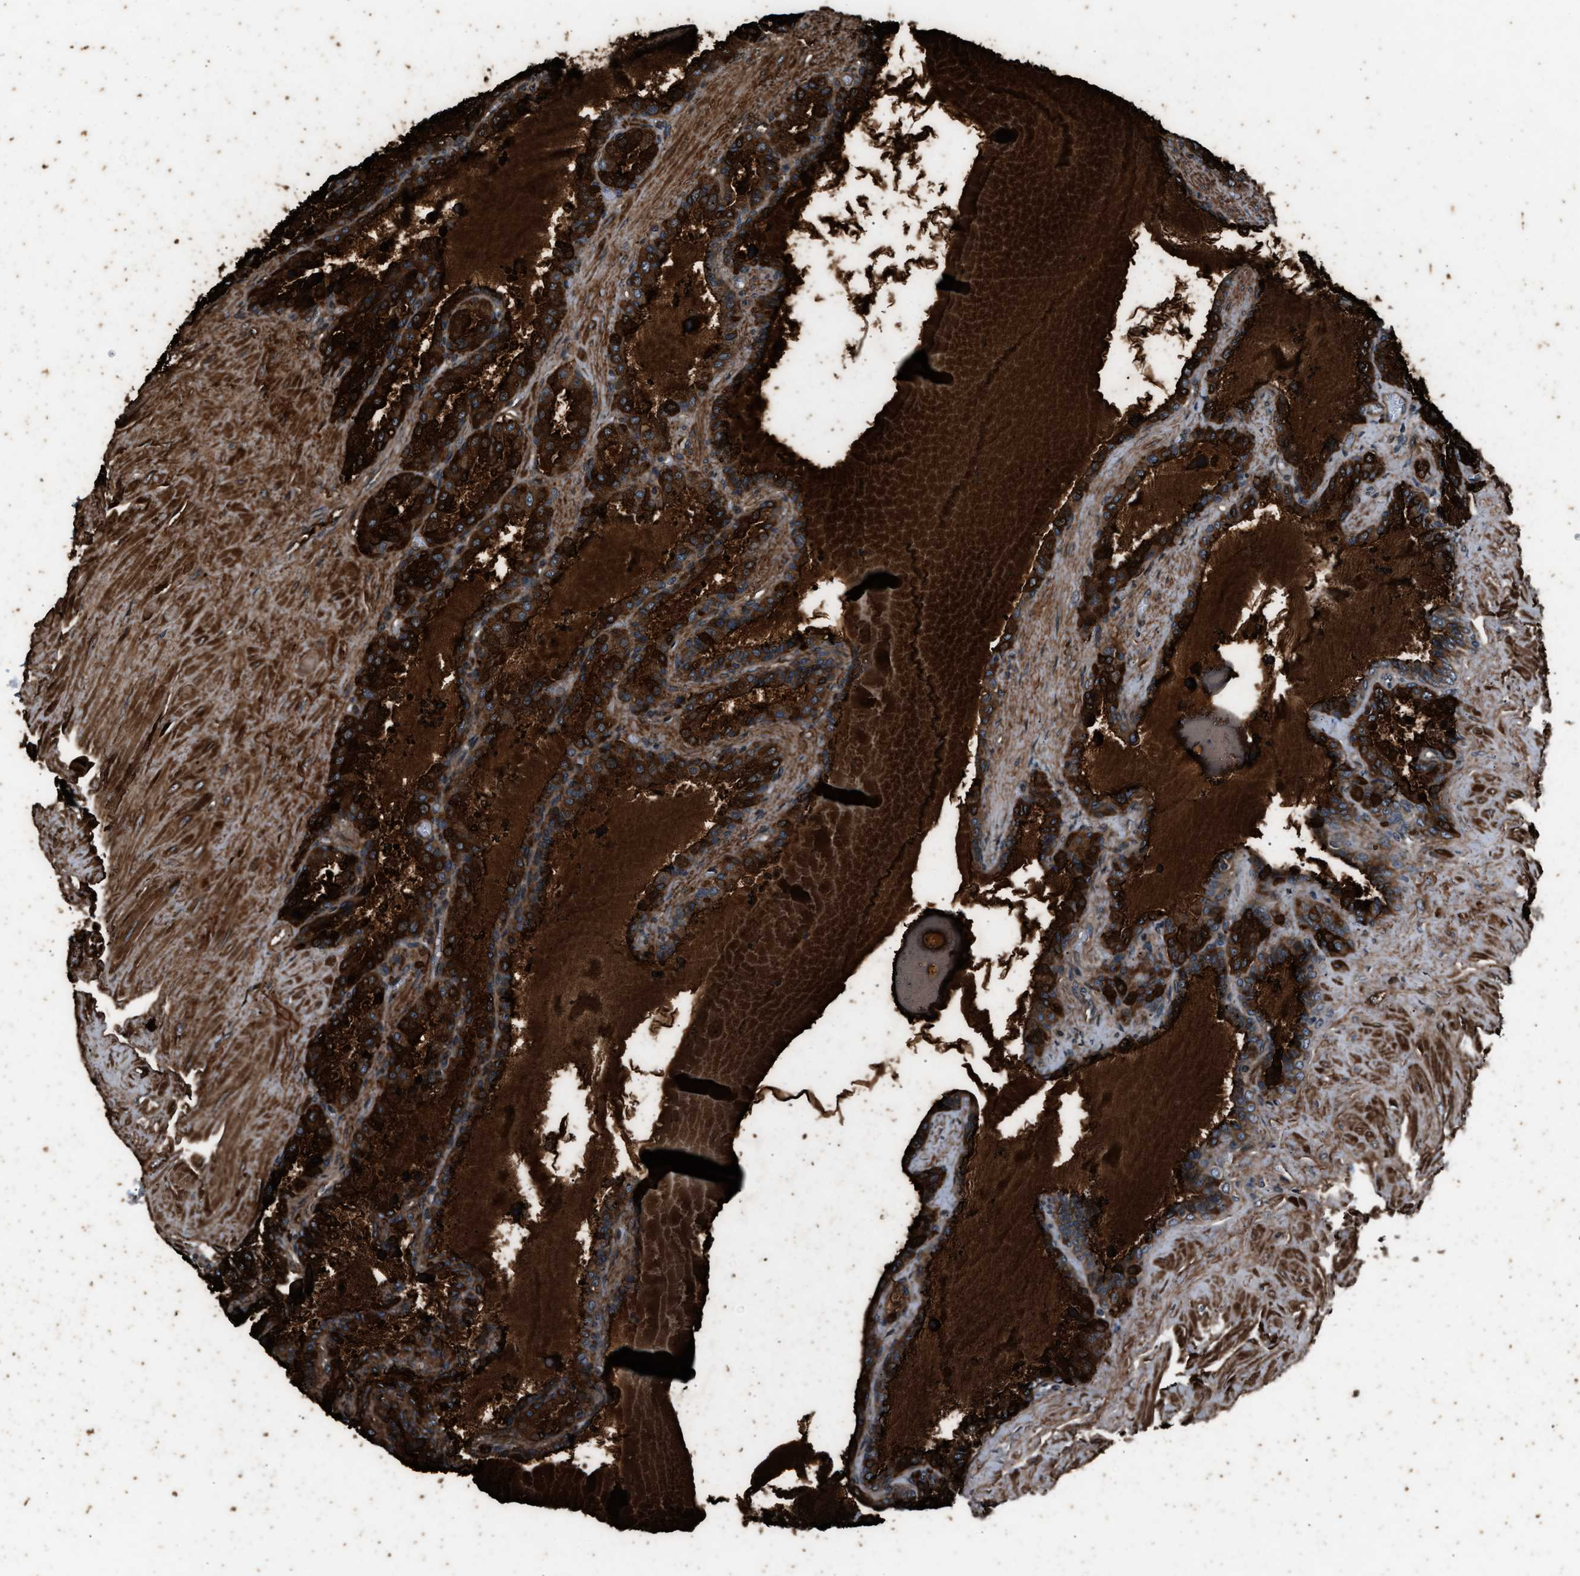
{"staining": {"intensity": "strong", "quantity": ">75%", "location": "cytoplasmic/membranous"}, "tissue": "seminal vesicle", "cell_type": "Glandular cells", "image_type": "normal", "snomed": [{"axis": "morphology", "description": "Normal tissue, NOS"}, {"axis": "topography", "description": "Seminal veicle"}], "caption": "DAB immunohistochemical staining of unremarkable human seminal vesicle demonstrates strong cytoplasmic/membranous protein positivity in about >75% of glandular cells.", "gene": "DYNC2I1", "patient": {"sex": "male", "age": 46}}